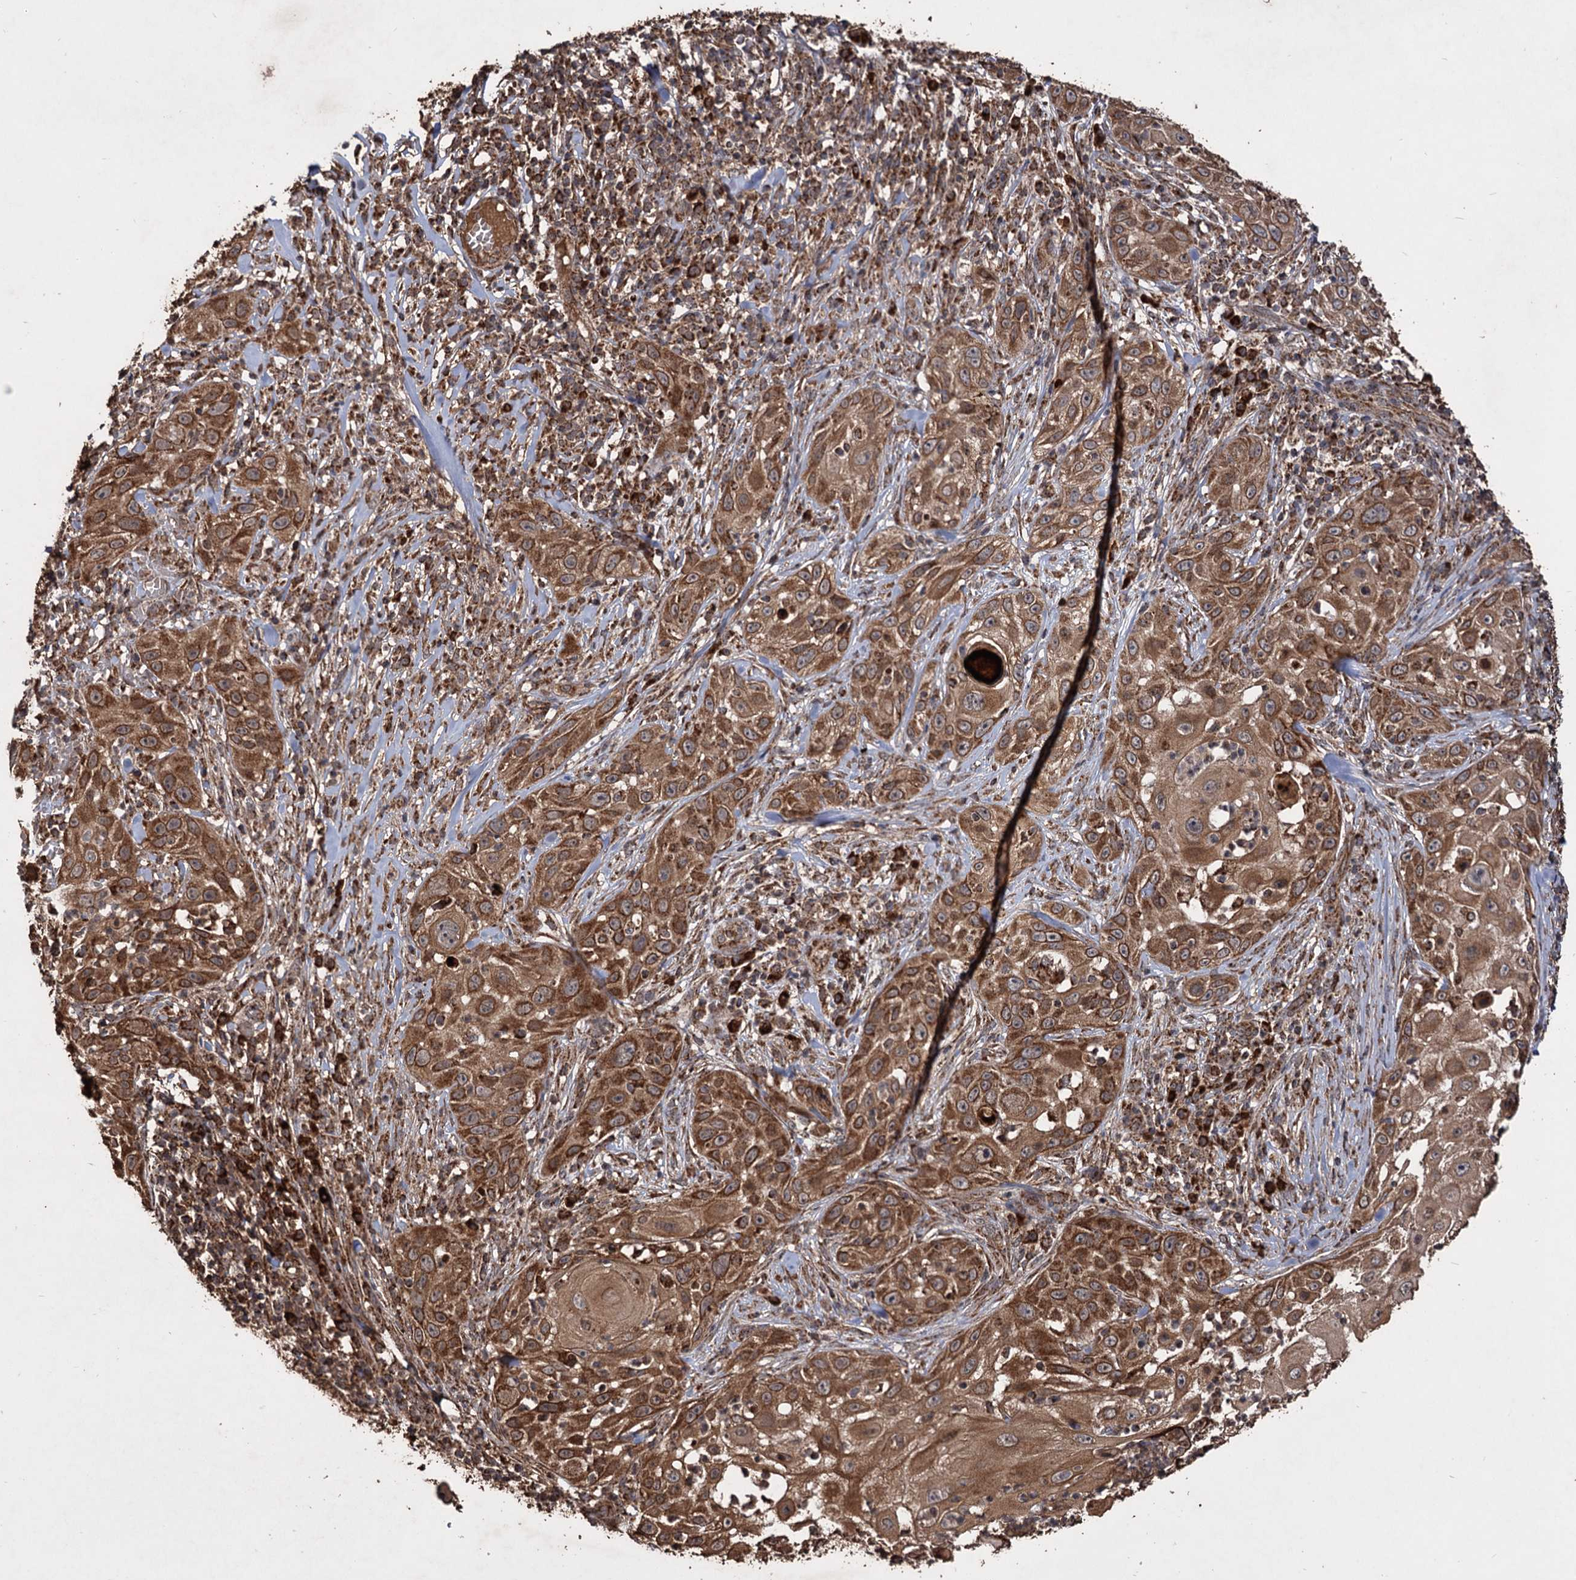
{"staining": {"intensity": "strong", "quantity": ">75%", "location": "cytoplasmic/membranous"}, "tissue": "skin cancer", "cell_type": "Tumor cells", "image_type": "cancer", "snomed": [{"axis": "morphology", "description": "Squamous cell carcinoma, NOS"}, {"axis": "topography", "description": "Skin"}], "caption": "IHC of human squamous cell carcinoma (skin) displays high levels of strong cytoplasmic/membranous staining in about >75% of tumor cells.", "gene": "IPO4", "patient": {"sex": "female", "age": 44}}